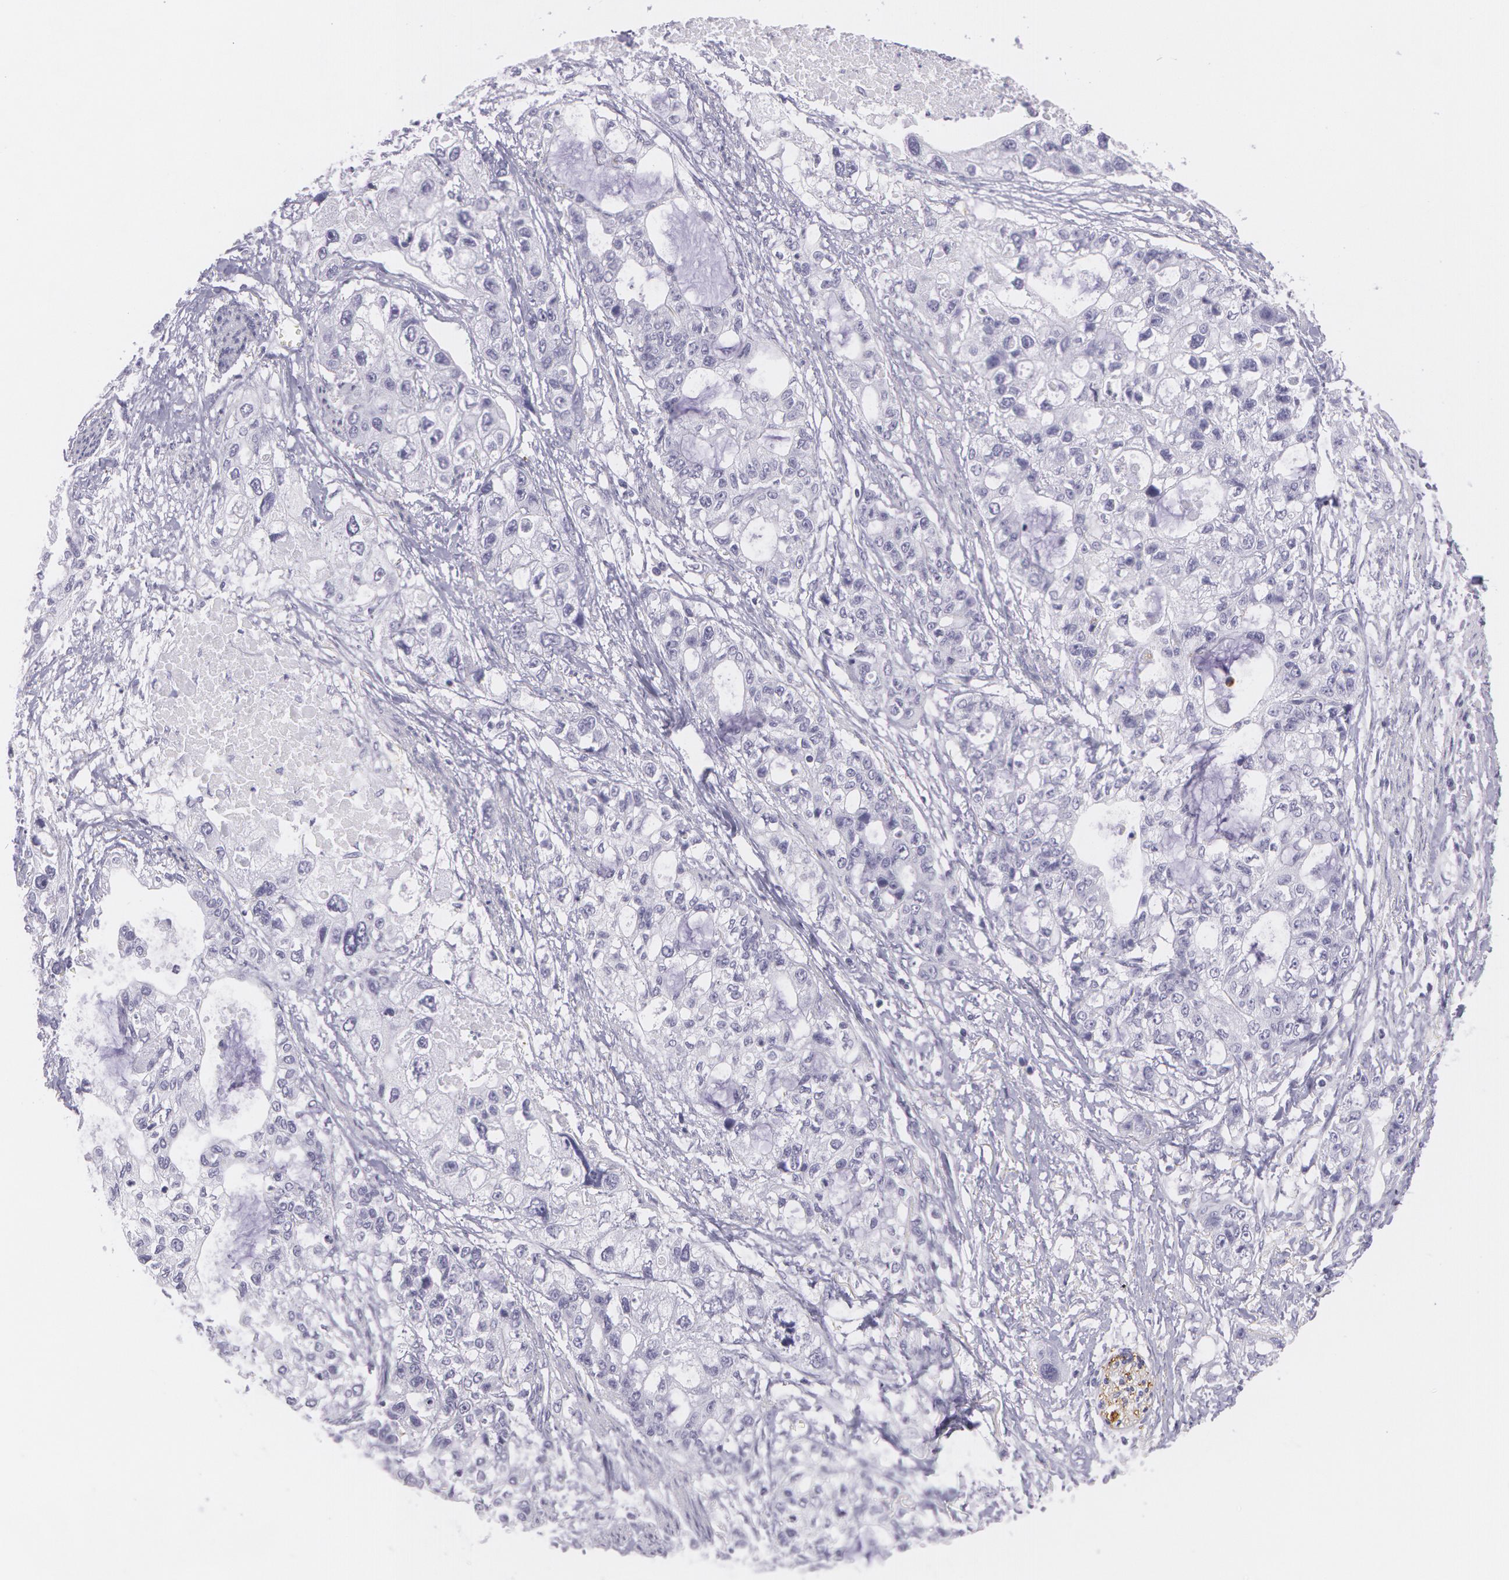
{"staining": {"intensity": "negative", "quantity": "none", "location": "none"}, "tissue": "stomach cancer", "cell_type": "Tumor cells", "image_type": "cancer", "snomed": [{"axis": "morphology", "description": "Adenocarcinoma, NOS"}, {"axis": "topography", "description": "Stomach, upper"}], "caption": "Stomach cancer (adenocarcinoma) stained for a protein using immunohistochemistry (IHC) shows no expression tumor cells.", "gene": "SNCG", "patient": {"sex": "female", "age": 52}}